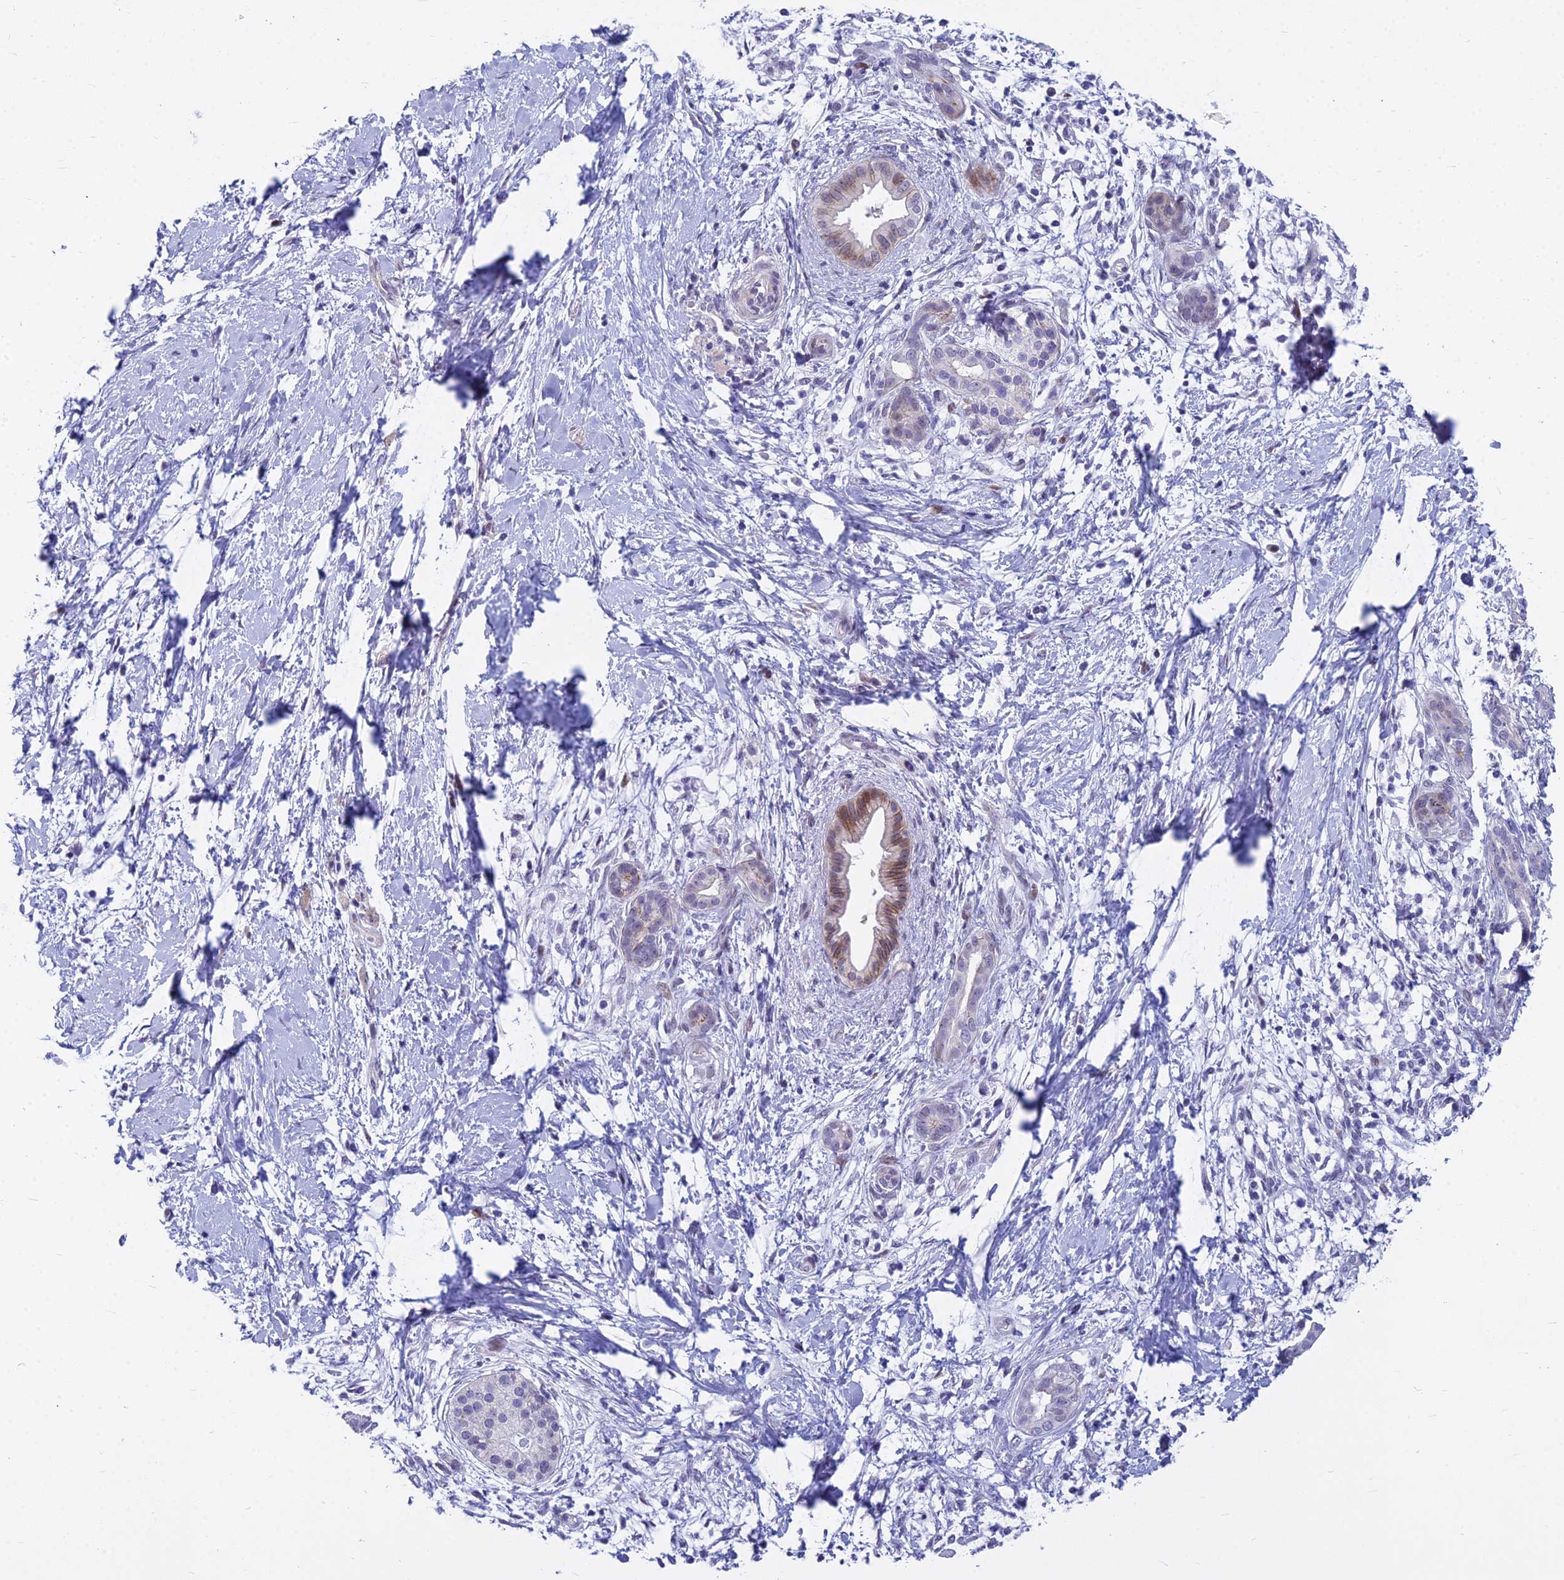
{"staining": {"intensity": "moderate", "quantity": "25%-75%", "location": "cytoplasmic/membranous,nuclear"}, "tissue": "pancreatic cancer", "cell_type": "Tumor cells", "image_type": "cancer", "snomed": [{"axis": "morphology", "description": "Adenocarcinoma, NOS"}, {"axis": "topography", "description": "Pancreas"}], "caption": "This micrograph reveals IHC staining of pancreatic cancer (adenocarcinoma), with medium moderate cytoplasmic/membranous and nuclear staining in approximately 25%-75% of tumor cells.", "gene": "MYBPC2", "patient": {"sex": "male", "age": 58}}